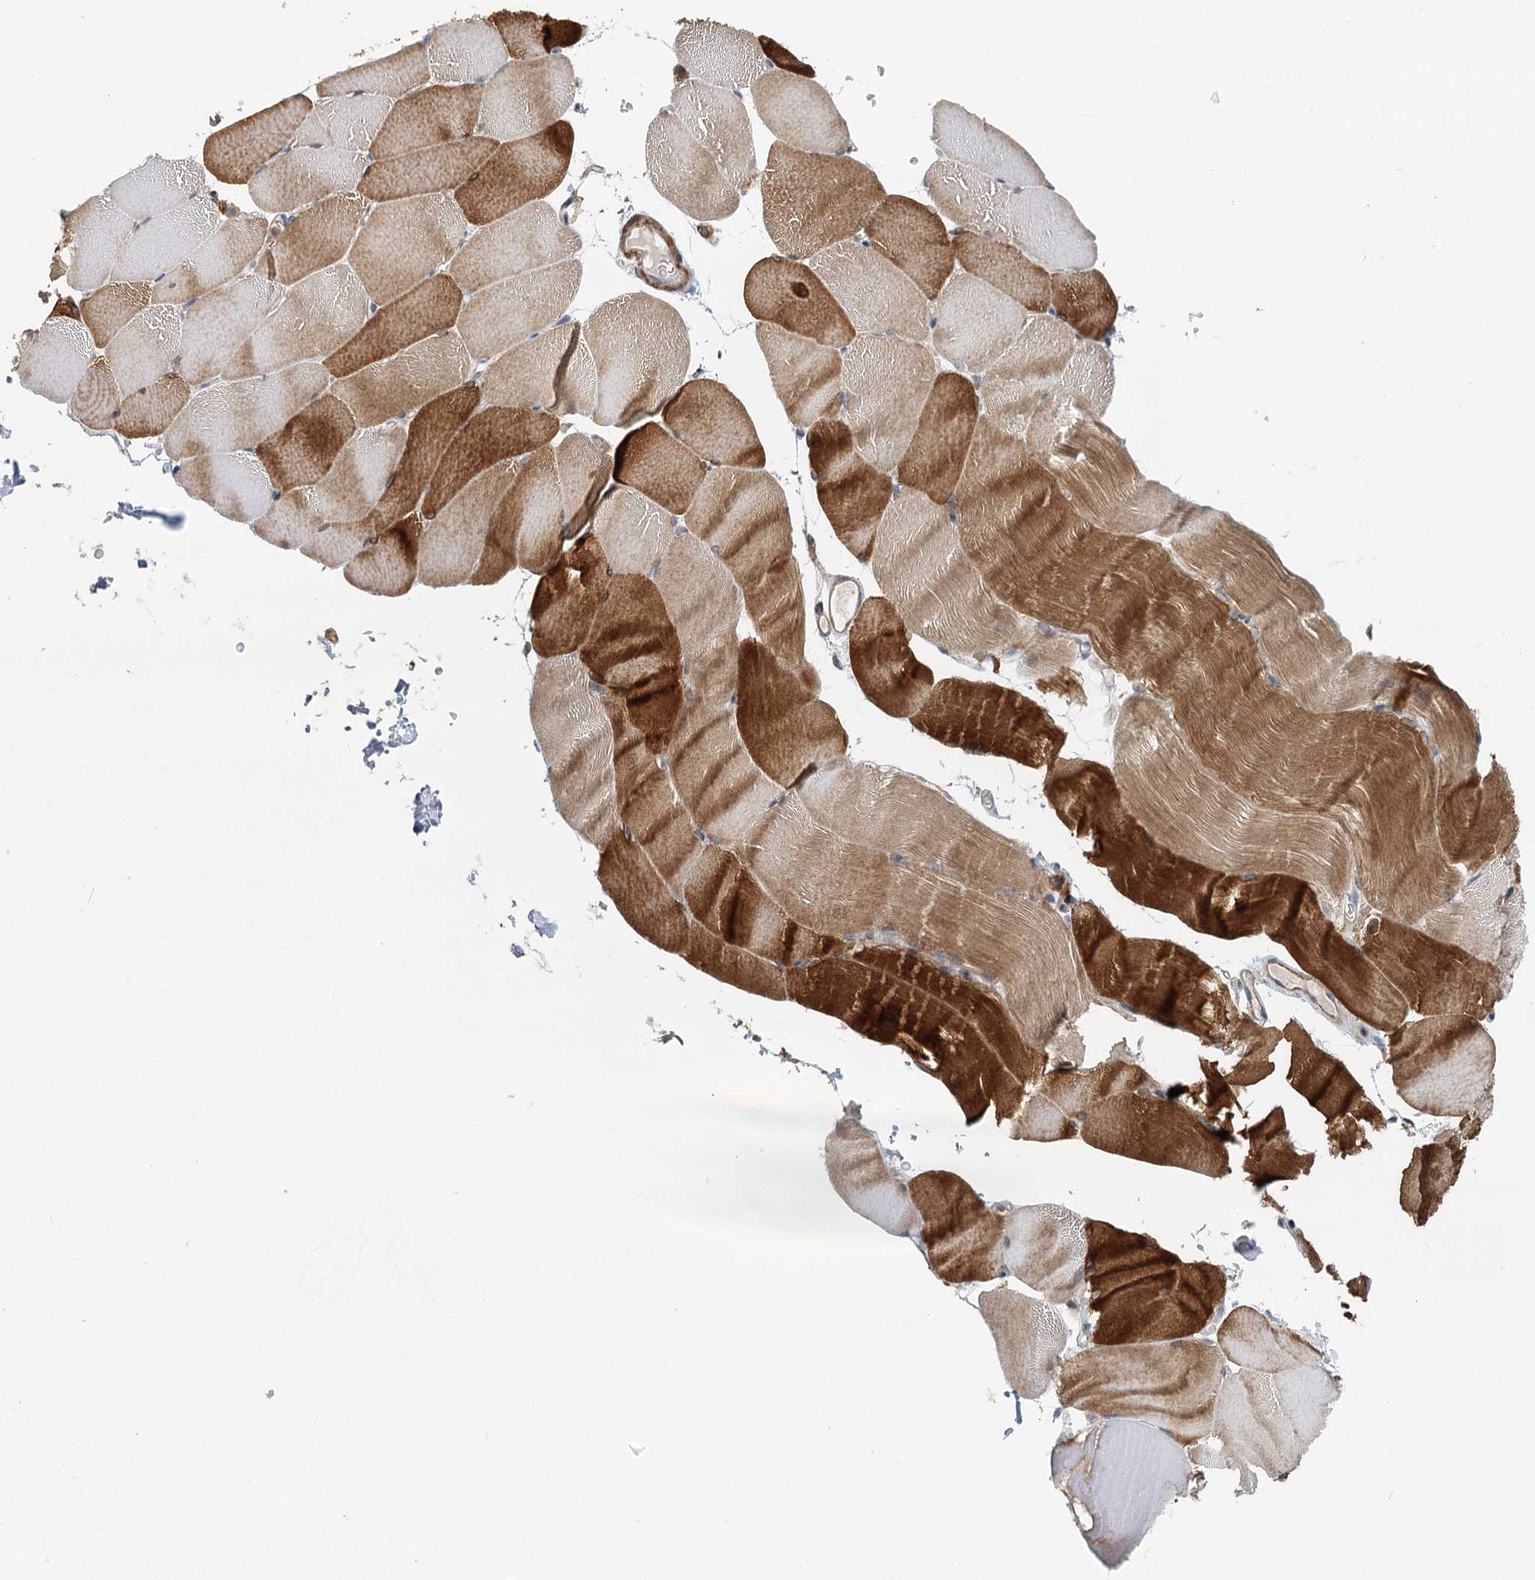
{"staining": {"intensity": "strong", "quantity": "25%-75%", "location": "cytoplasmic/membranous"}, "tissue": "skeletal muscle", "cell_type": "Myocytes", "image_type": "normal", "snomed": [{"axis": "morphology", "description": "Normal tissue, NOS"}, {"axis": "topography", "description": "Skeletal muscle"}, {"axis": "topography", "description": "Parathyroid gland"}], "caption": "Unremarkable skeletal muscle displays strong cytoplasmic/membranous staining in approximately 25%-75% of myocytes, visualized by immunohistochemistry.", "gene": "RNF111", "patient": {"sex": "female", "age": 37}}